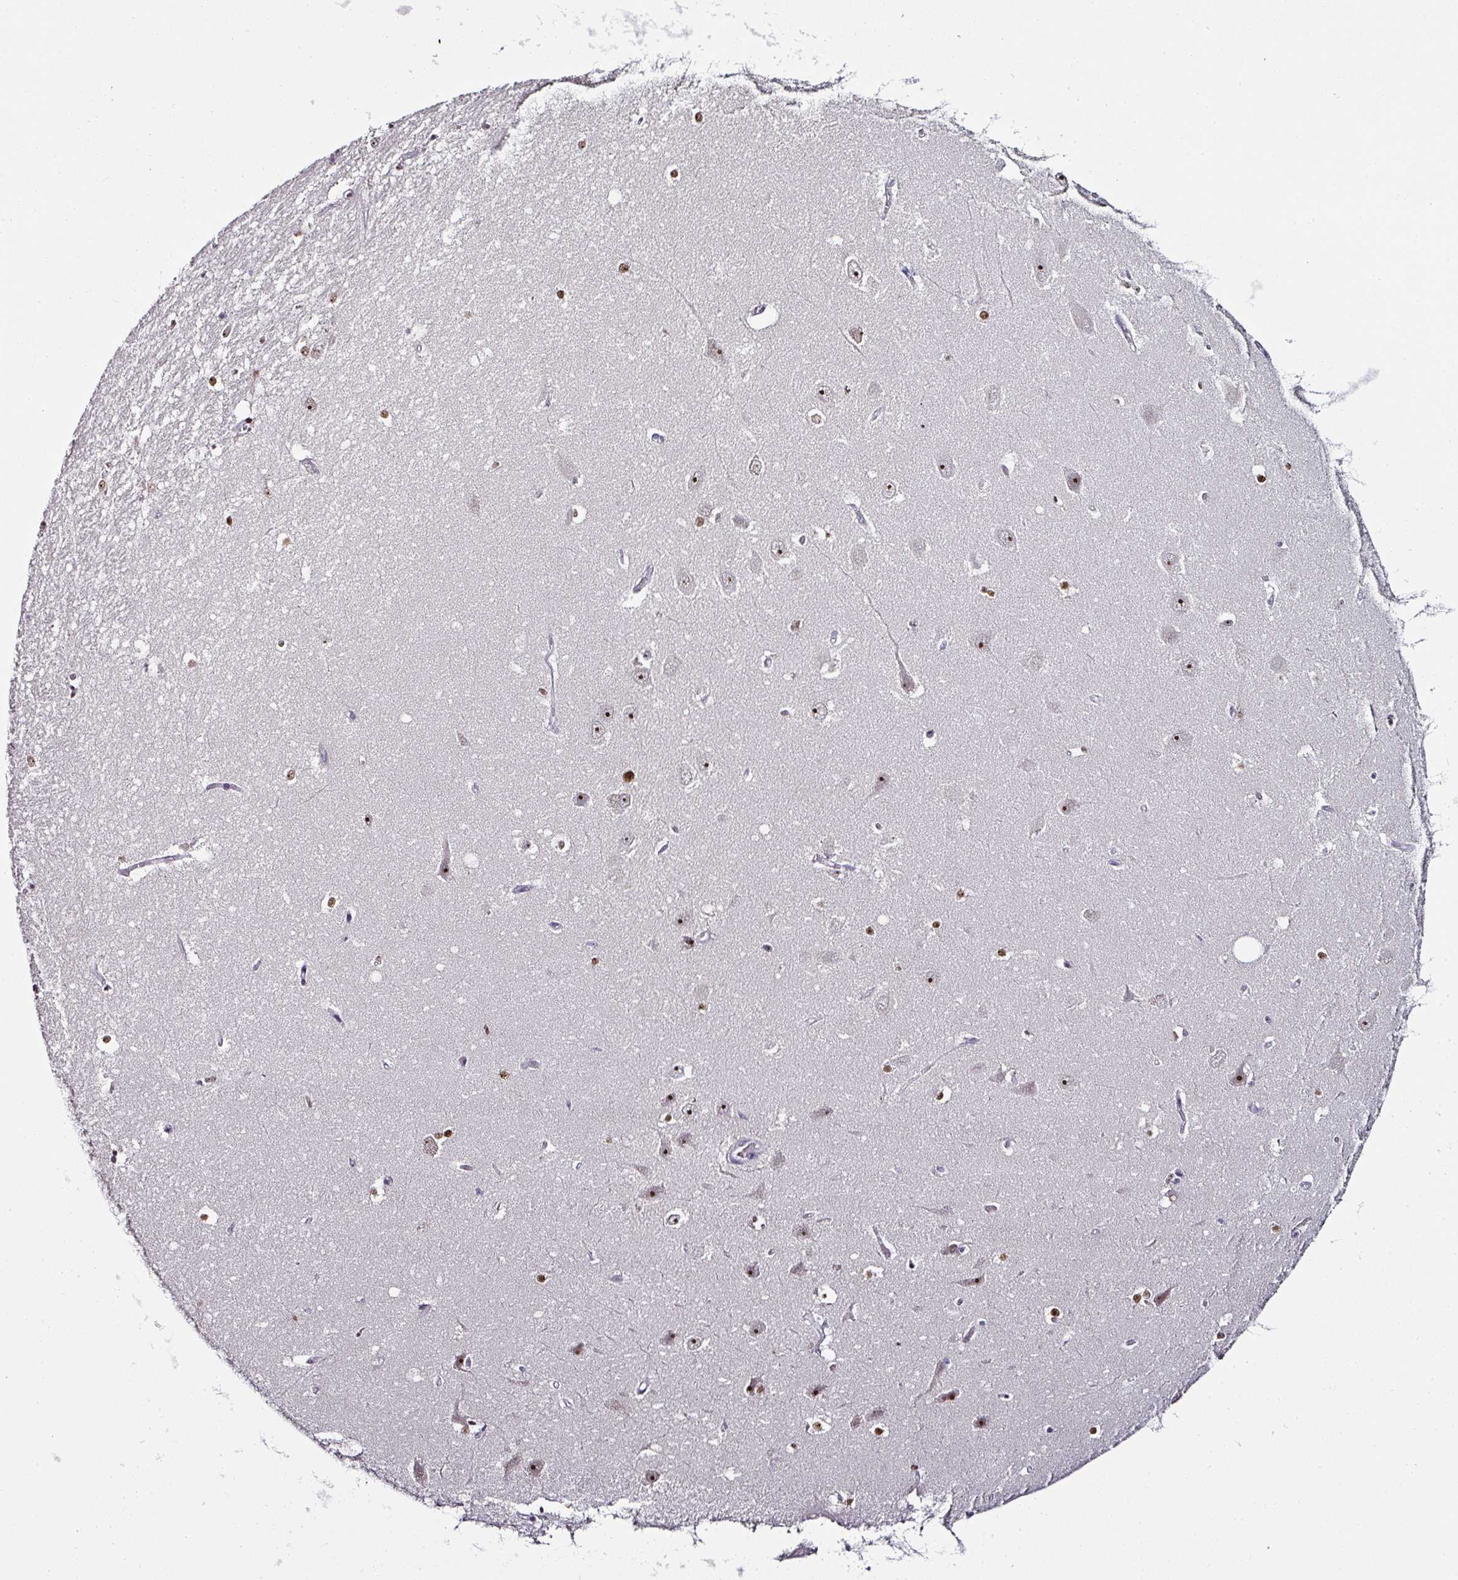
{"staining": {"intensity": "moderate", "quantity": "<25%", "location": "nuclear"}, "tissue": "hippocampus", "cell_type": "Glial cells", "image_type": "normal", "snomed": [{"axis": "morphology", "description": "Normal tissue, NOS"}, {"axis": "topography", "description": "Hippocampus"}], "caption": "Moderate nuclear protein expression is seen in approximately <25% of glial cells in hippocampus. (Stains: DAB (3,3'-diaminobenzidine) in brown, nuclei in blue, Microscopy: brightfield microscopy at high magnification).", "gene": "NACC2", "patient": {"sex": "female", "age": 64}}